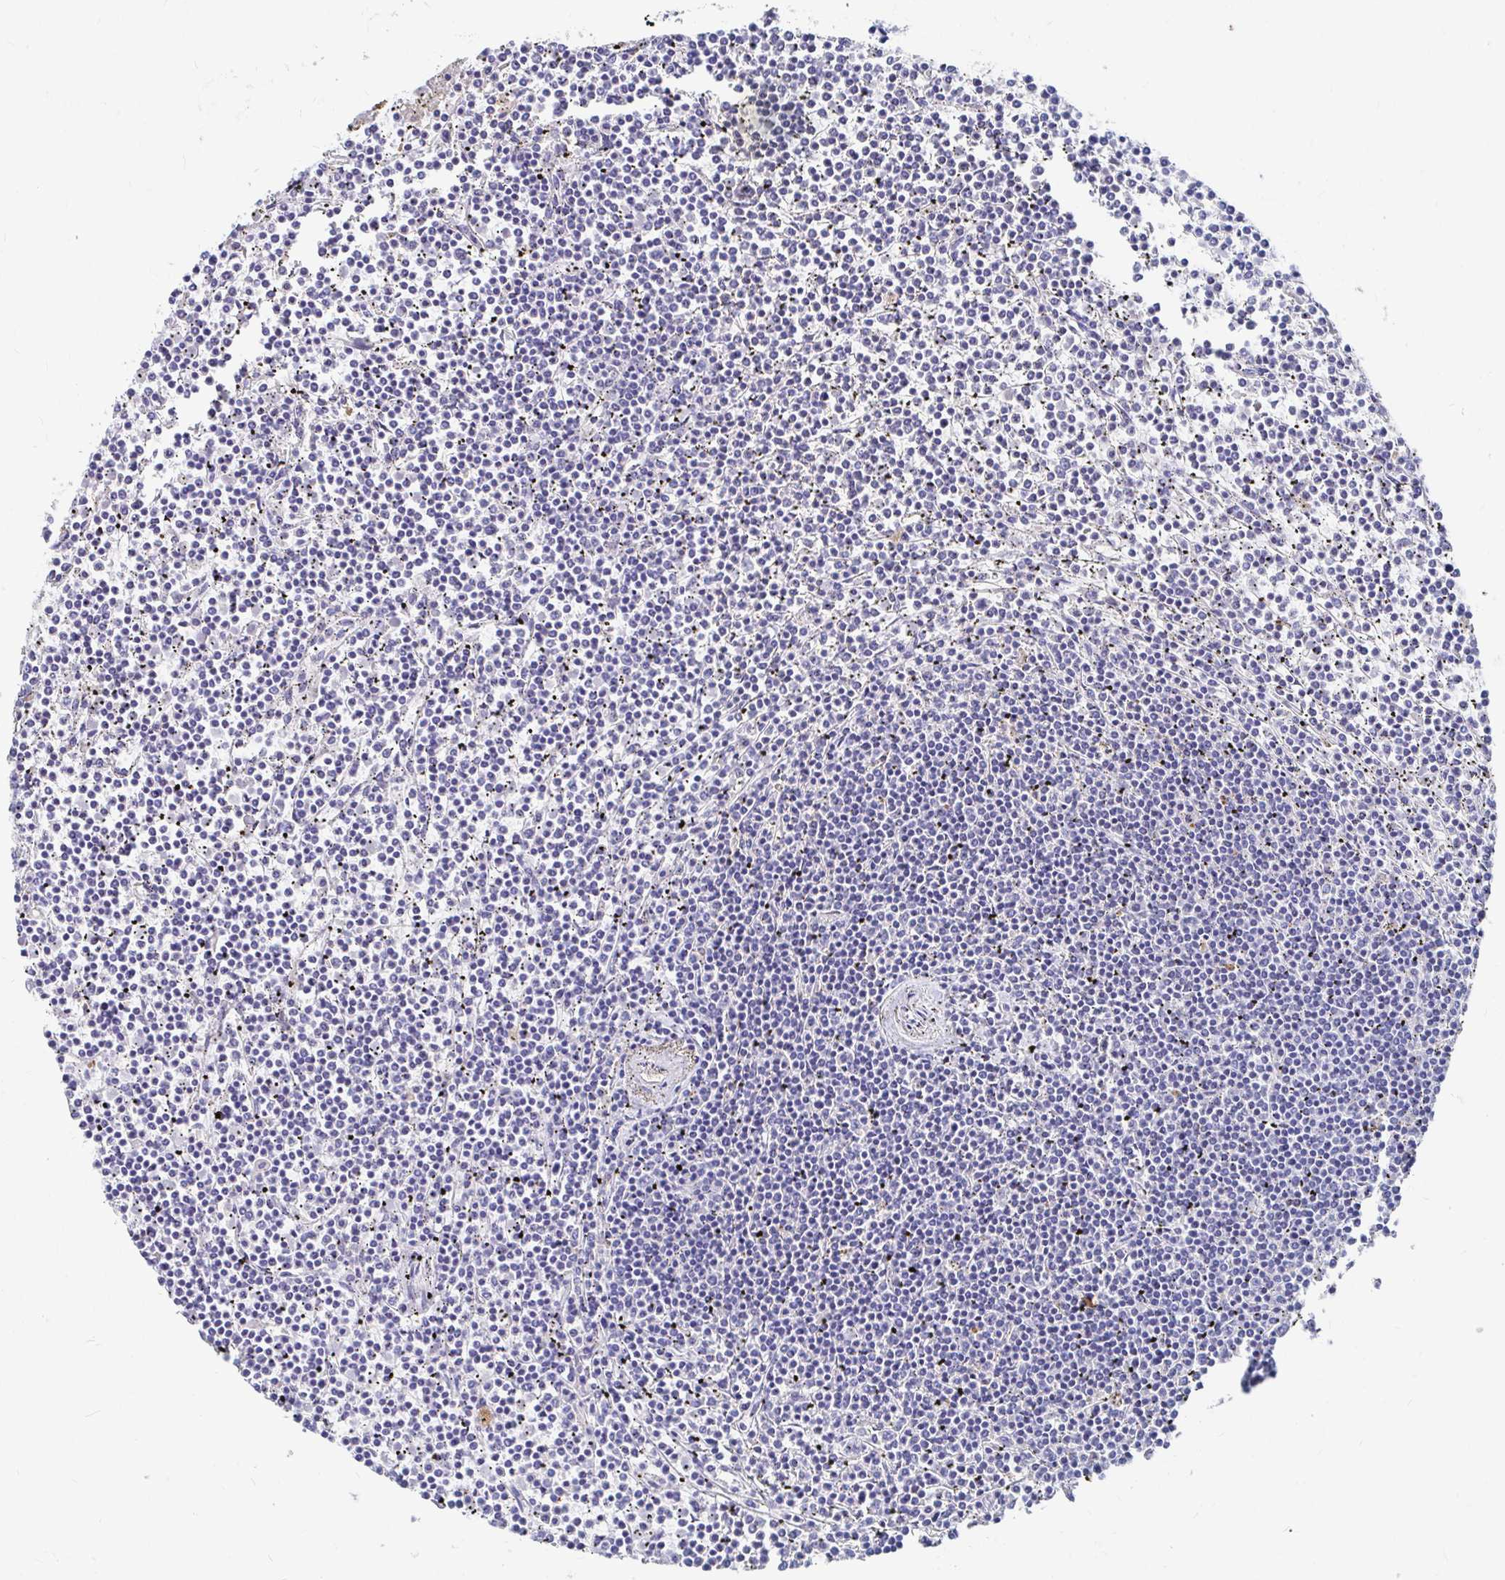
{"staining": {"intensity": "negative", "quantity": "none", "location": "none"}, "tissue": "lymphoma", "cell_type": "Tumor cells", "image_type": "cancer", "snomed": [{"axis": "morphology", "description": "Malignant lymphoma, non-Hodgkin's type, Low grade"}, {"axis": "topography", "description": "Spleen"}], "caption": "Tumor cells show no significant protein staining in lymphoma.", "gene": "LAMC3", "patient": {"sex": "female", "age": 19}}